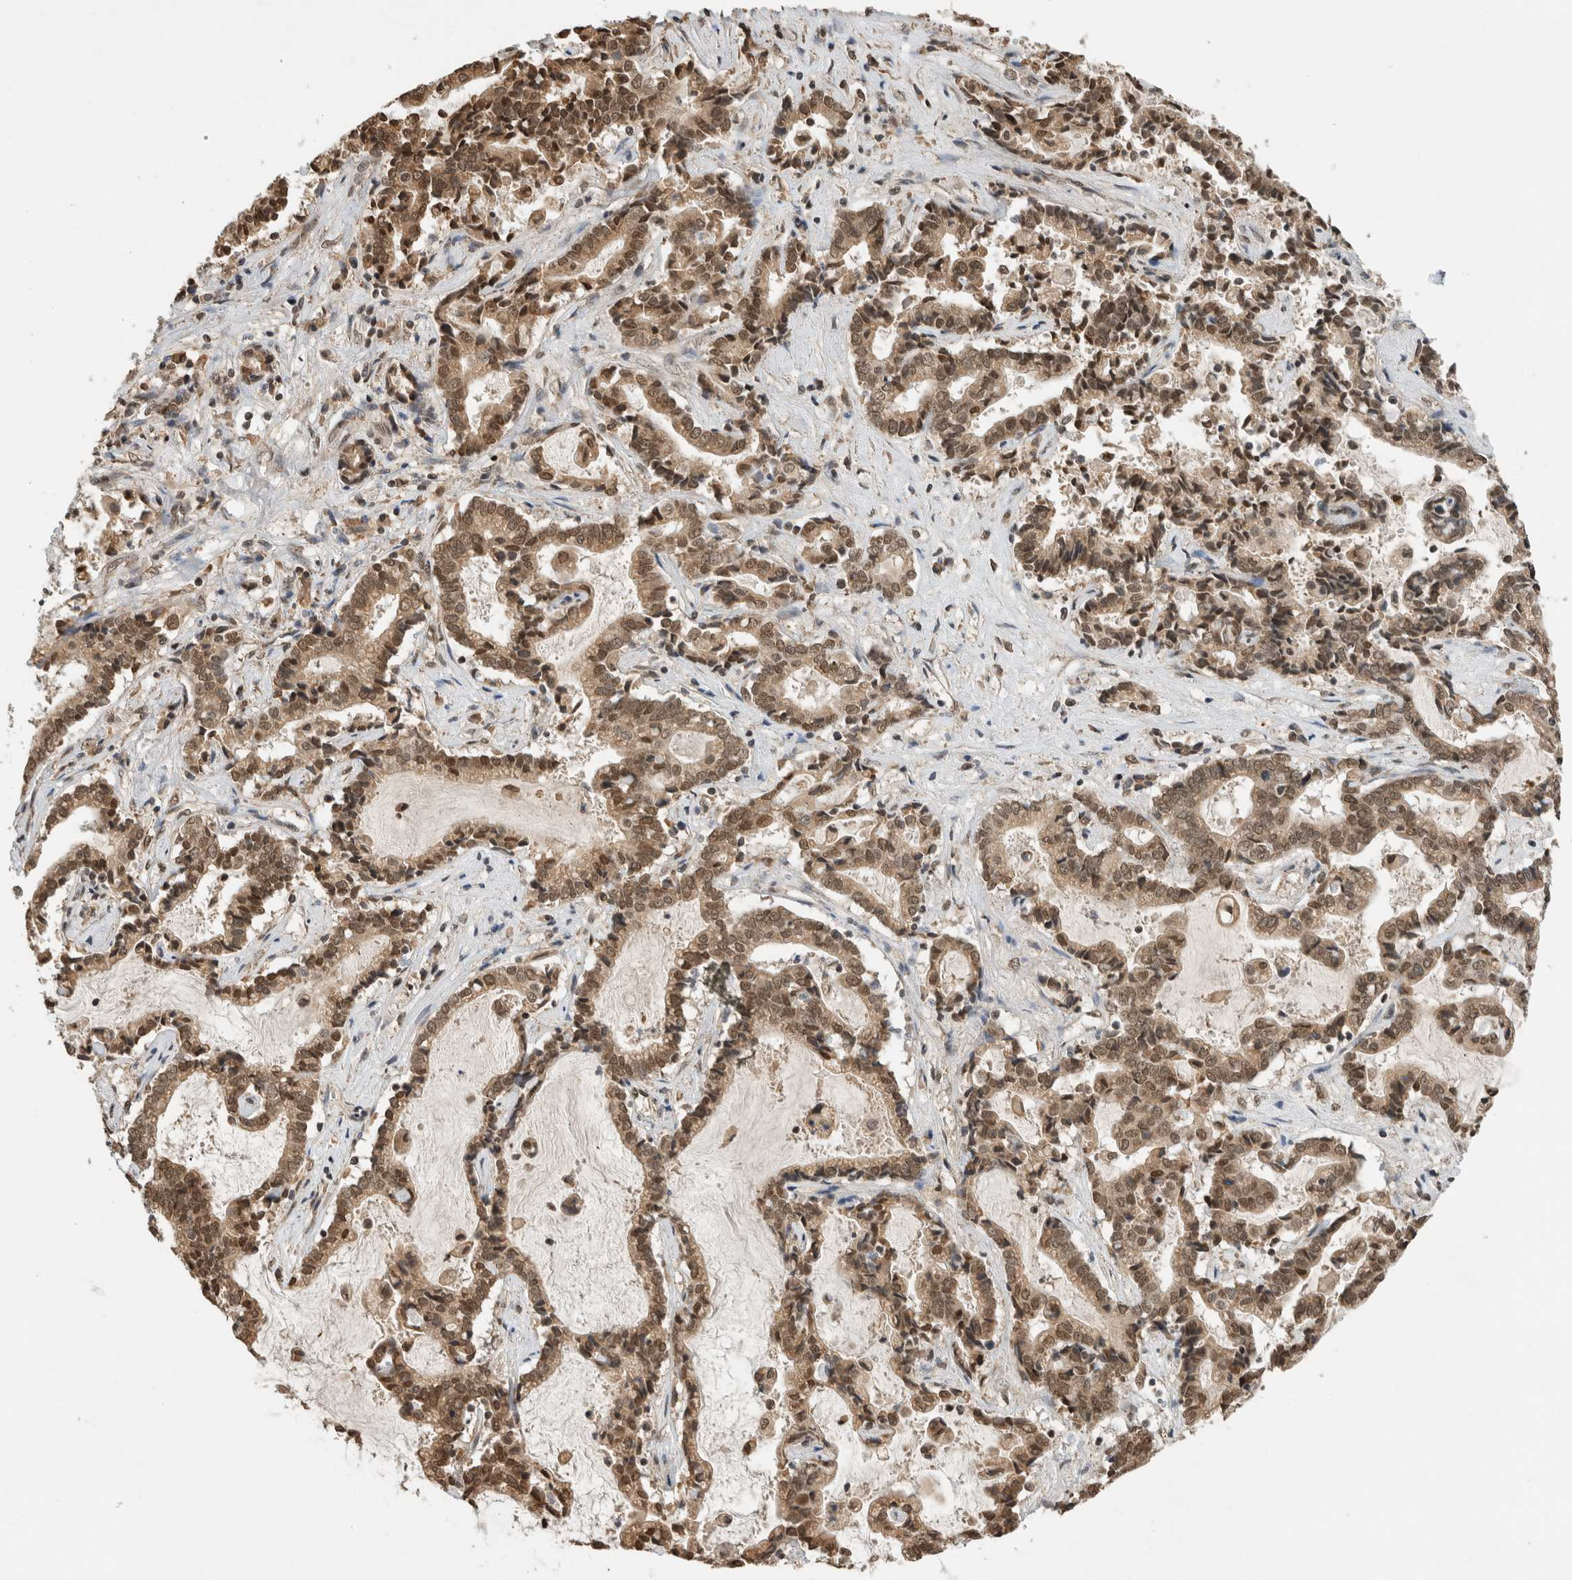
{"staining": {"intensity": "moderate", "quantity": ">75%", "location": "cytoplasmic/membranous,nuclear"}, "tissue": "liver cancer", "cell_type": "Tumor cells", "image_type": "cancer", "snomed": [{"axis": "morphology", "description": "Cholangiocarcinoma"}, {"axis": "topography", "description": "Liver"}], "caption": "Protein expression analysis of liver cholangiocarcinoma reveals moderate cytoplasmic/membranous and nuclear positivity in approximately >75% of tumor cells. The staining was performed using DAB (3,3'-diaminobenzidine) to visualize the protein expression in brown, while the nuclei were stained in blue with hematoxylin (Magnification: 20x).", "gene": "C1orf21", "patient": {"sex": "male", "age": 57}}